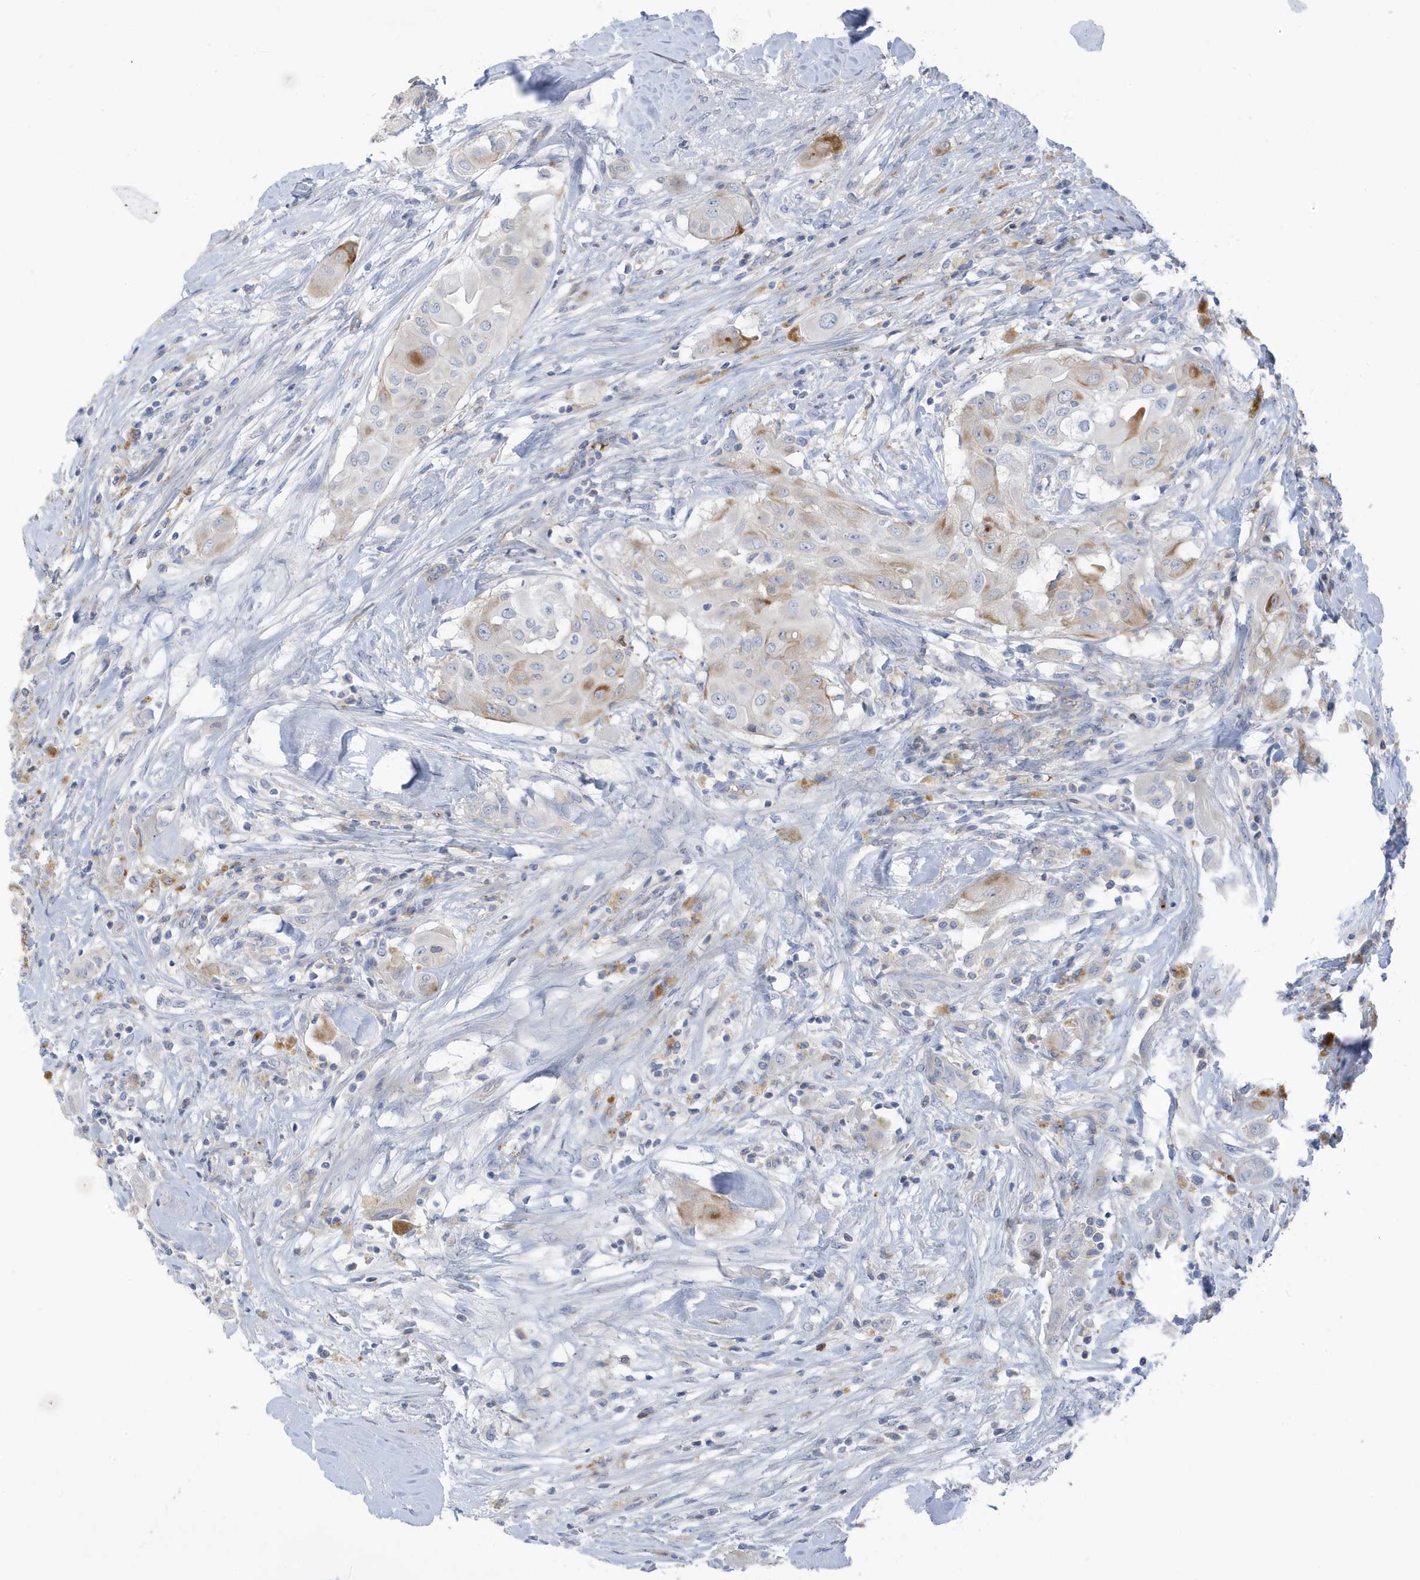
{"staining": {"intensity": "moderate", "quantity": "<25%", "location": "cytoplasmic/membranous"}, "tissue": "thyroid cancer", "cell_type": "Tumor cells", "image_type": "cancer", "snomed": [{"axis": "morphology", "description": "Papillary adenocarcinoma, NOS"}, {"axis": "topography", "description": "Thyroid gland"}], "caption": "Protein staining exhibits moderate cytoplasmic/membranous expression in about <25% of tumor cells in papillary adenocarcinoma (thyroid).", "gene": "ATP13A5", "patient": {"sex": "female", "age": 59}}